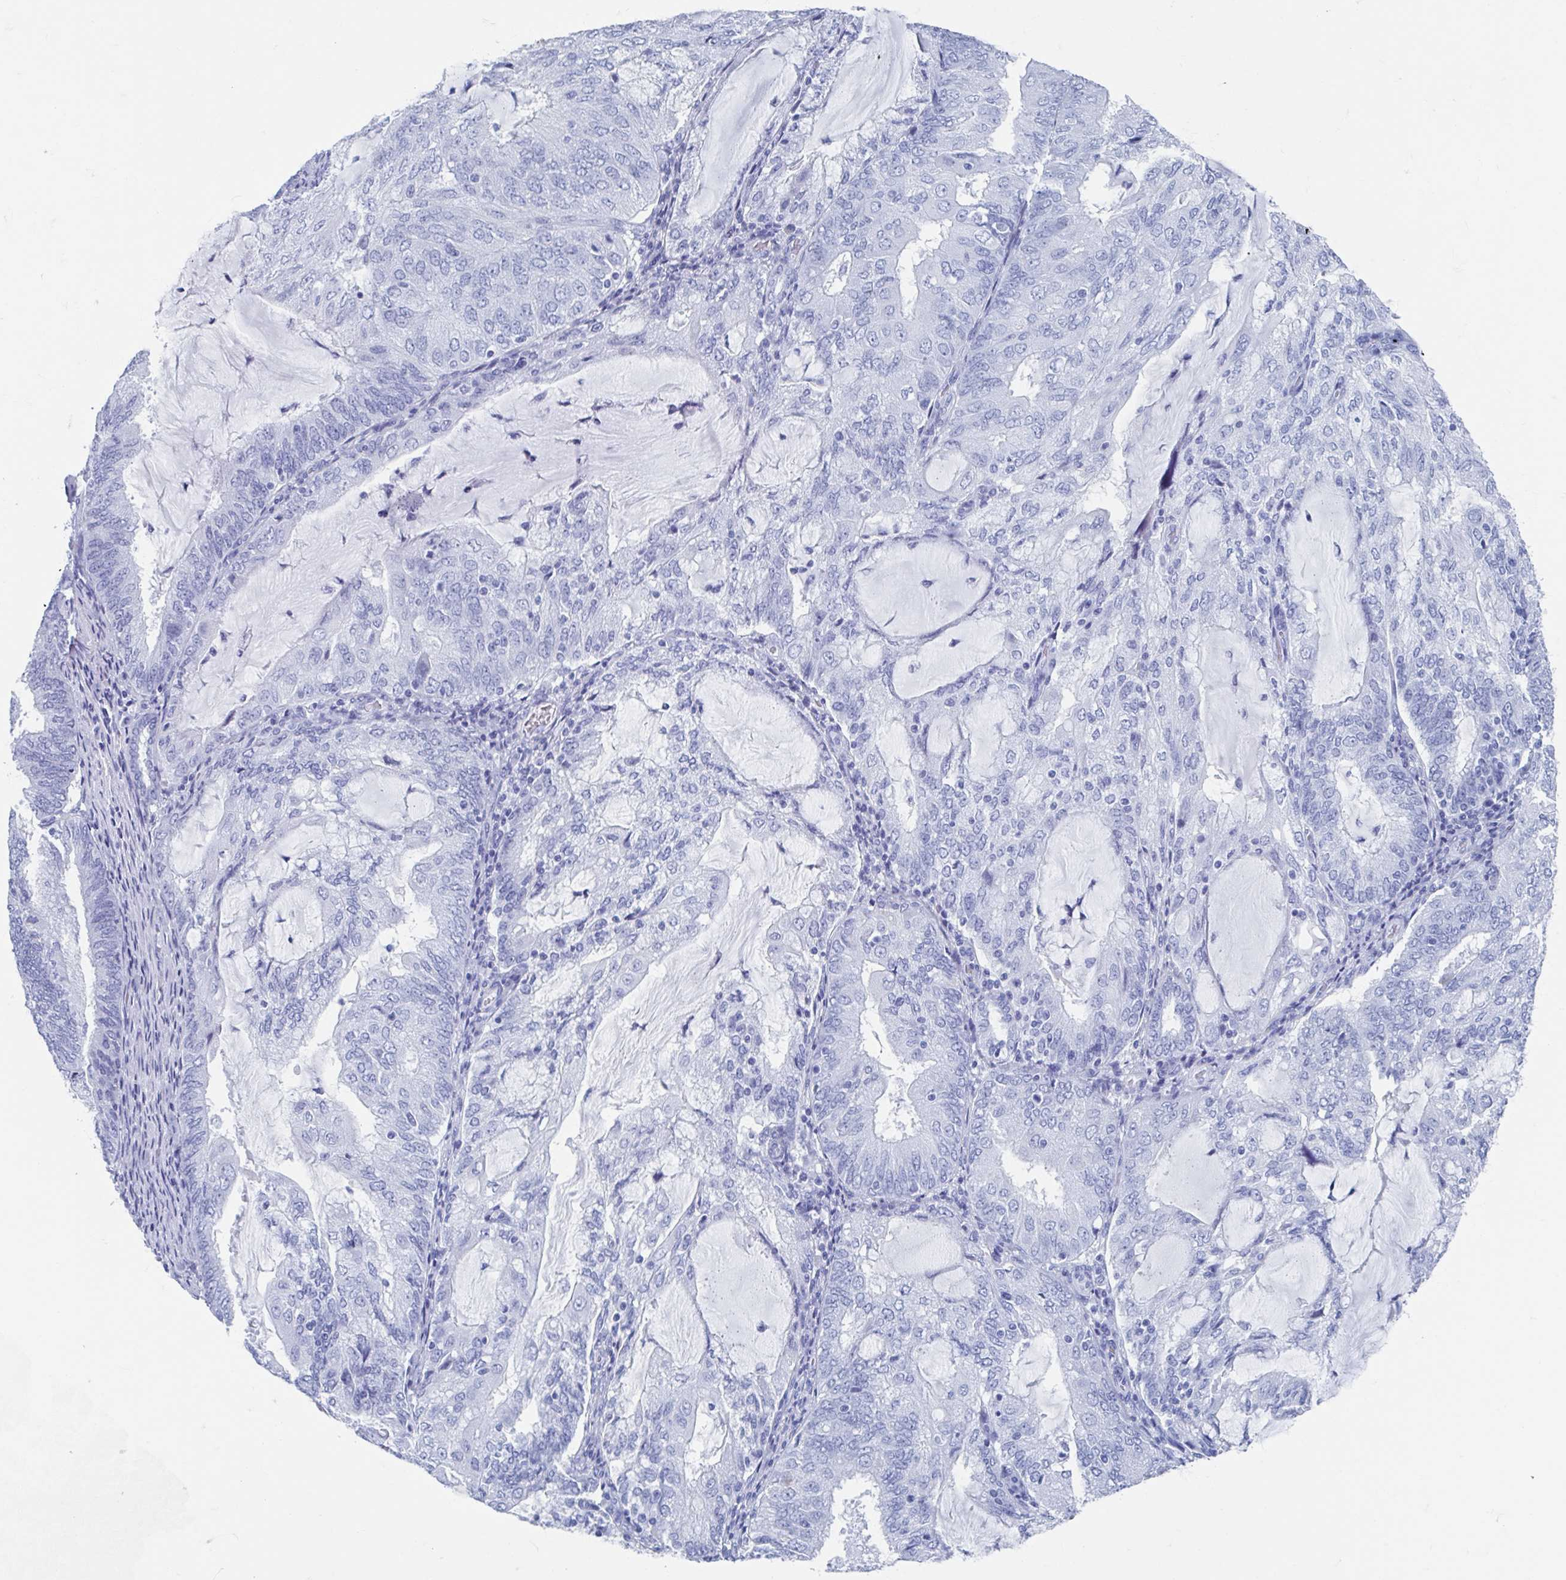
{"staining": {"intensity": "negative", "quantity": "none", "location": "none"}, "tissue": "endometrial cancer", "cell_type": "Tumor cells", "image_type": "cancer", "snomed": [{"axis": "morphology", "description": "Adenocarcinoma, NOS"}, {"axis": "topography", "description": "Endometrium"}], "caption": "Endometrial cancer was stained to show a protein in brown. There is no significant positivity in tumor cells. (Brightfield microscopy of DAB (3,3'-diaminobenzidine) IHC at high magnification).", "gene": "C10orf53", "patient": {"sex": "female", "age": 81}}